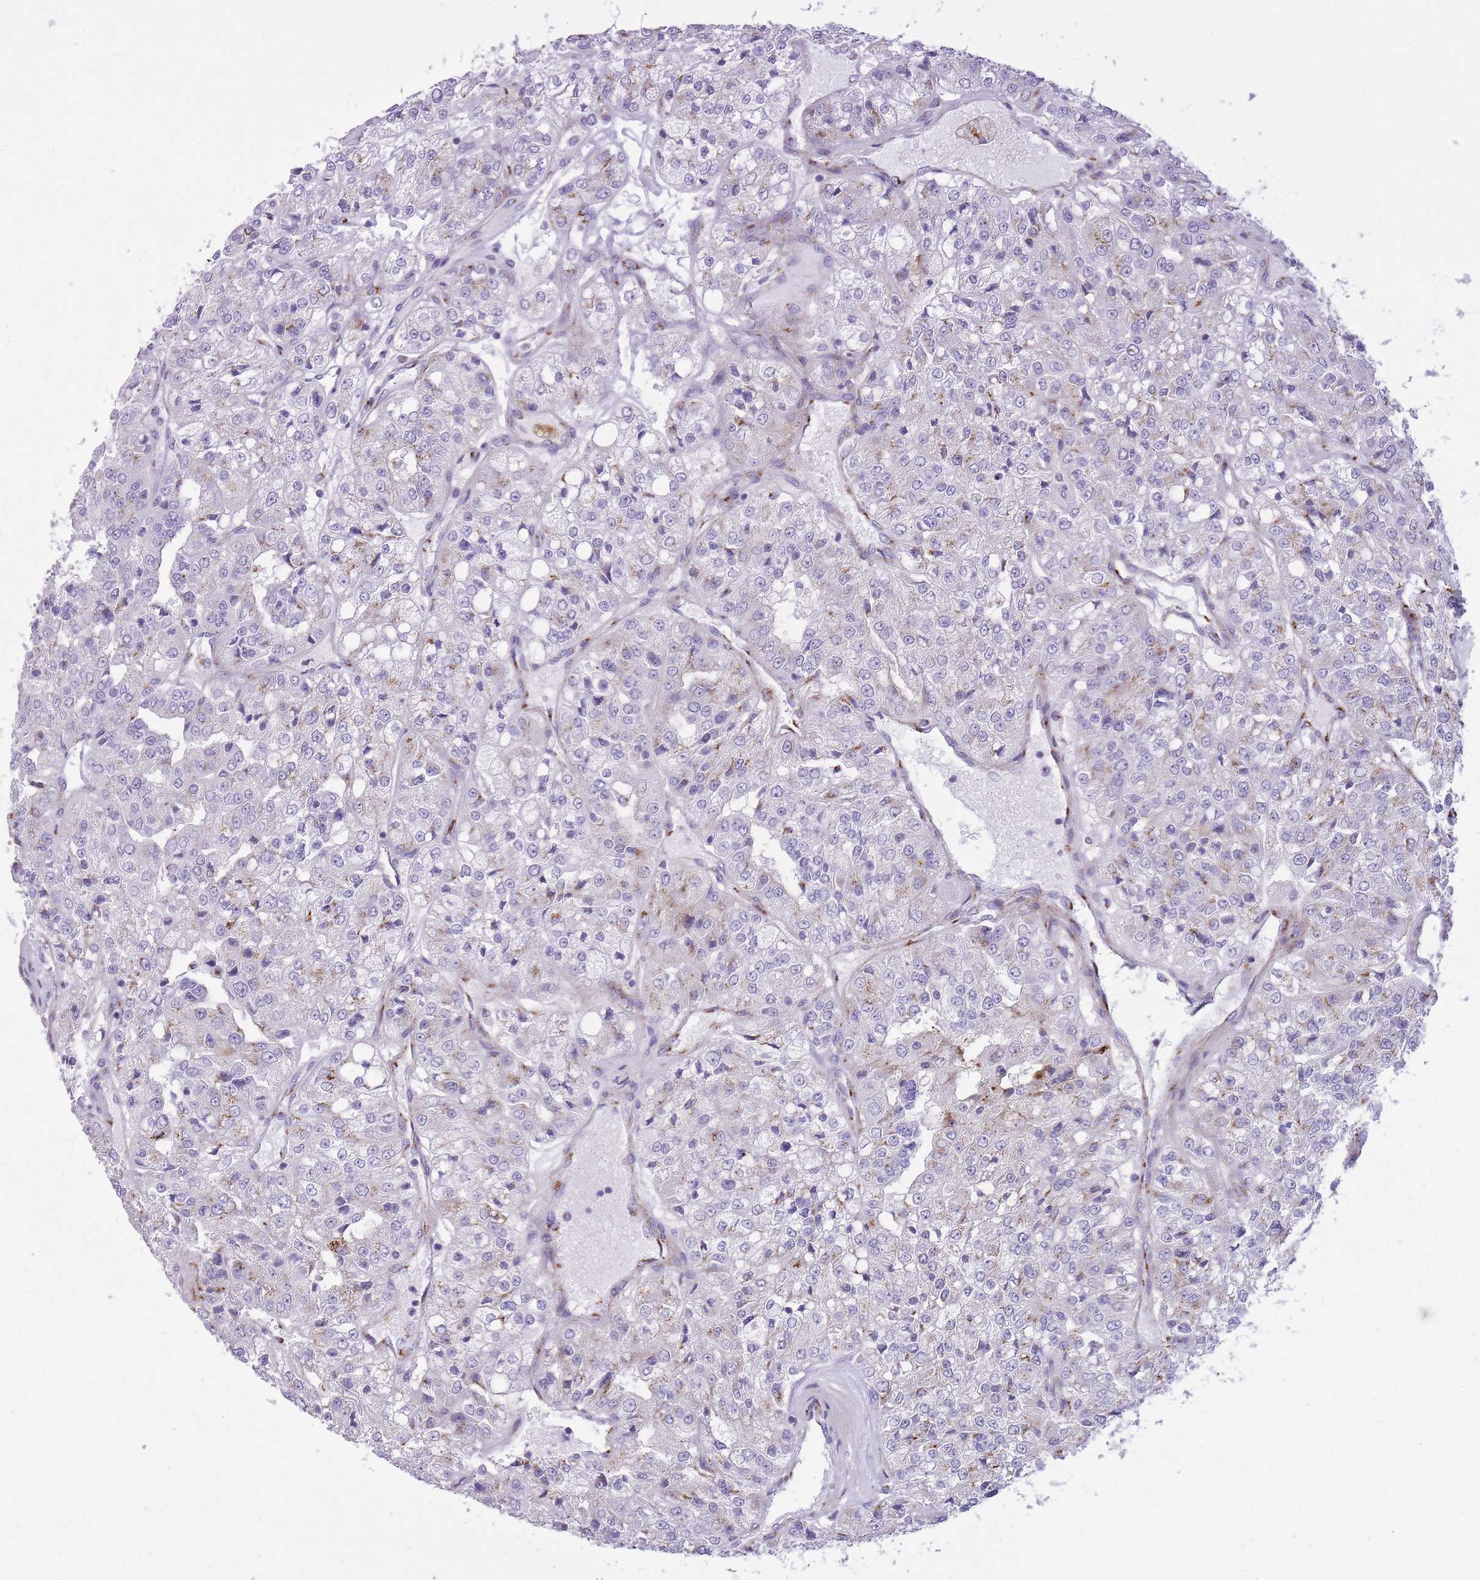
{"staining": {"intensity": "moderate", "quantity": "<25%", "location": "cytoplasmic/membranous"}, "tissue": "renal cancer", "cell_type": "Tumor cells", "image_type": "cancer", "snomed": [{"axis": "morphology", "description": "Adenocarcinoma, NOS"}, {"axis": "topography", "description": "Kidney"}], "caption": "This is a histology image of immunohistochemistry staining of renal cancer, which shows moderate expression in the cytoplasmic/membranous of tumor cells.", "gene": "B4GALT2", "patient": {"sex": "female", "age": 63}}